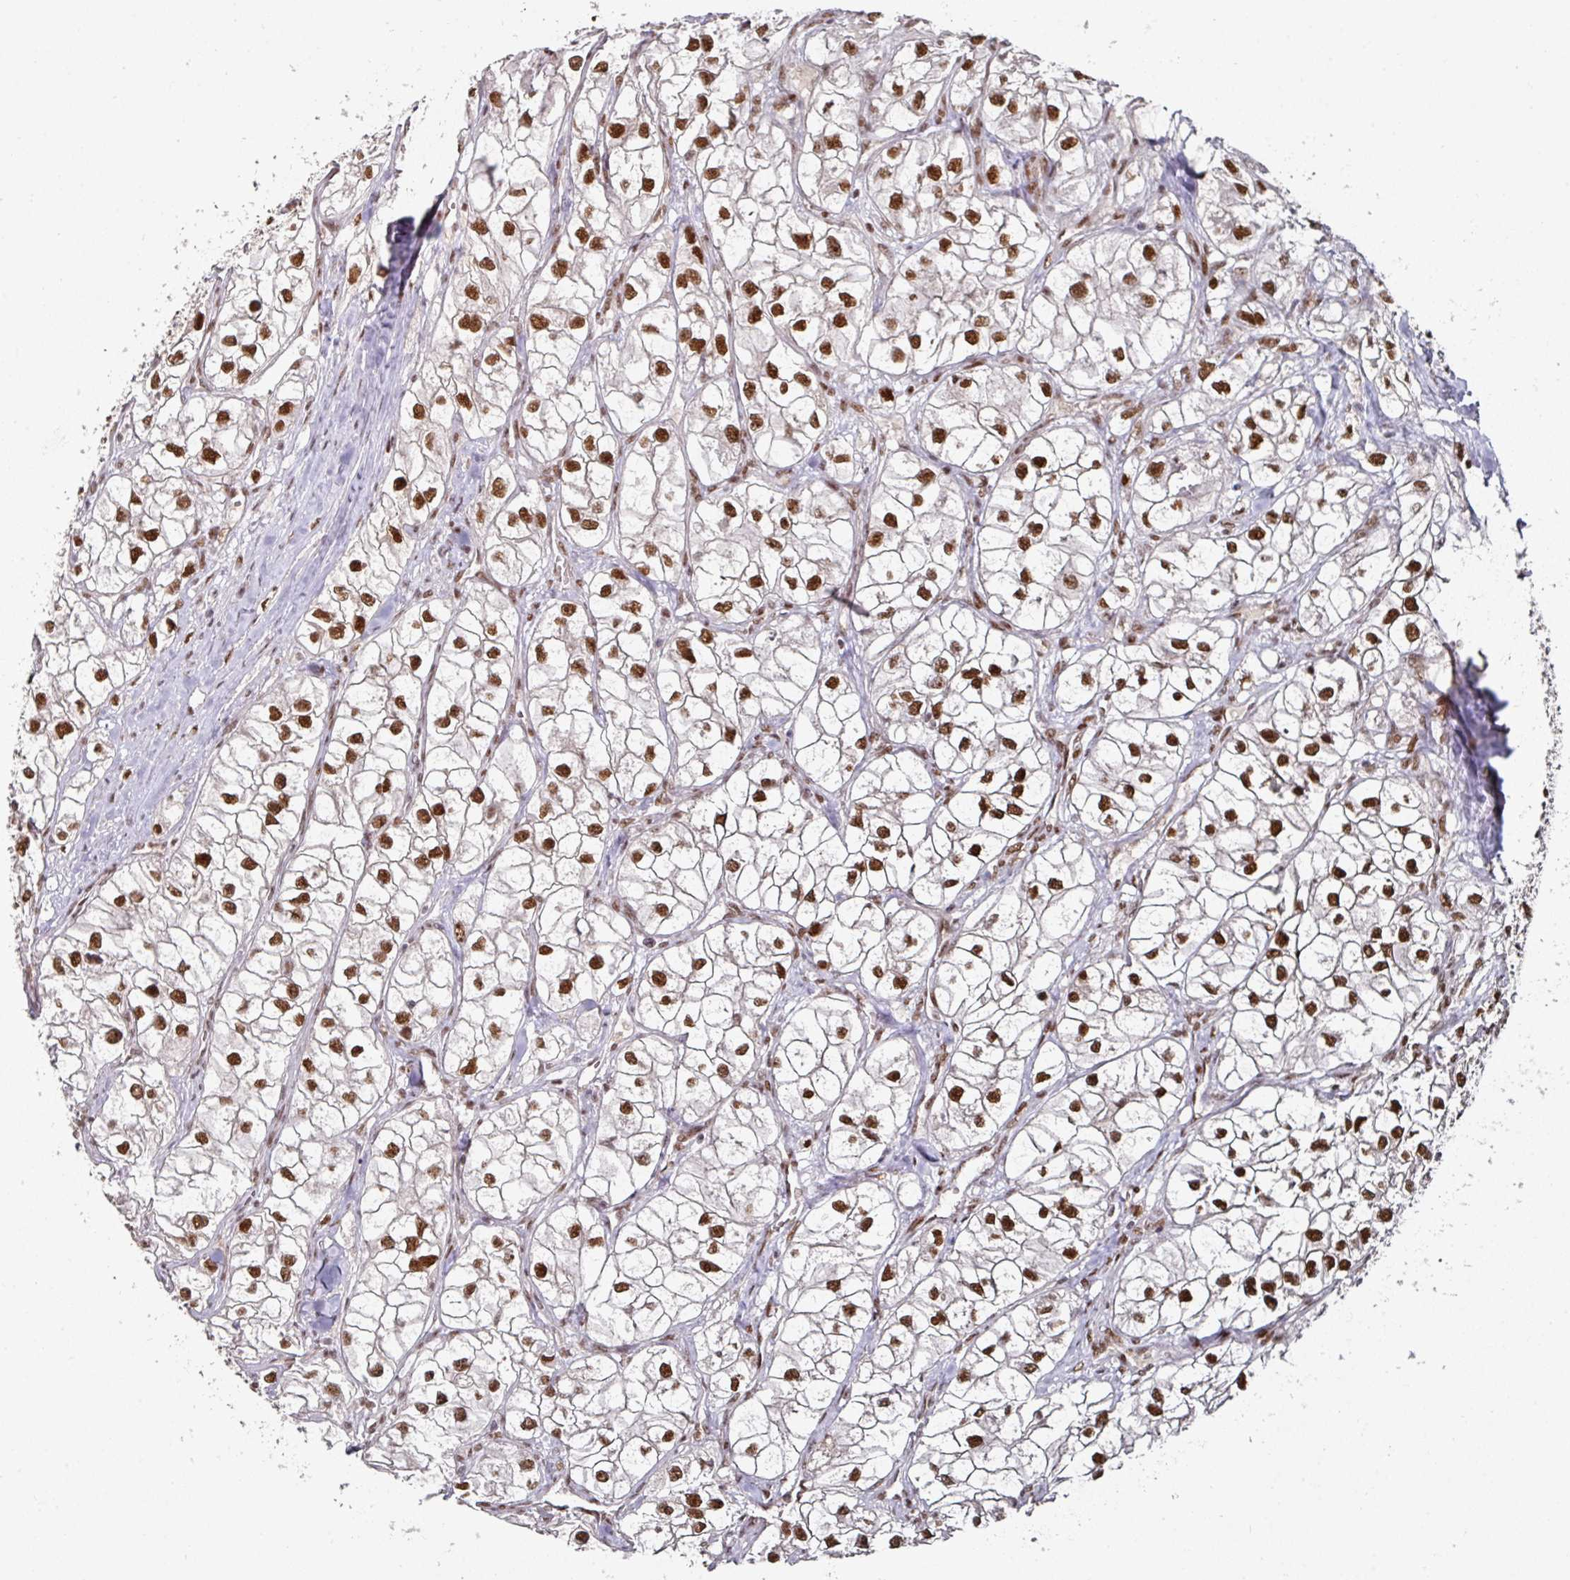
{"staining": {"intensity": "strong", "quantity": ">75%", "location": "nuclear"}, "tissue": "renal cancer", "cell_type": "Tumor cells", "image_type": "cancer", "snomed": [{"axis": "morphology", "description": "Adenocarcinoma, NOS"}, {"axis": "topography", "description": "Kidney"}], "caption": "DAB immunohistochemical staining of adenocarcinoma (renal) shows strong nuclear protein staining in approximately >75% of tumor cells.", "gene": "MEPCE", "patient": {"sex": "male", "age": 59}}